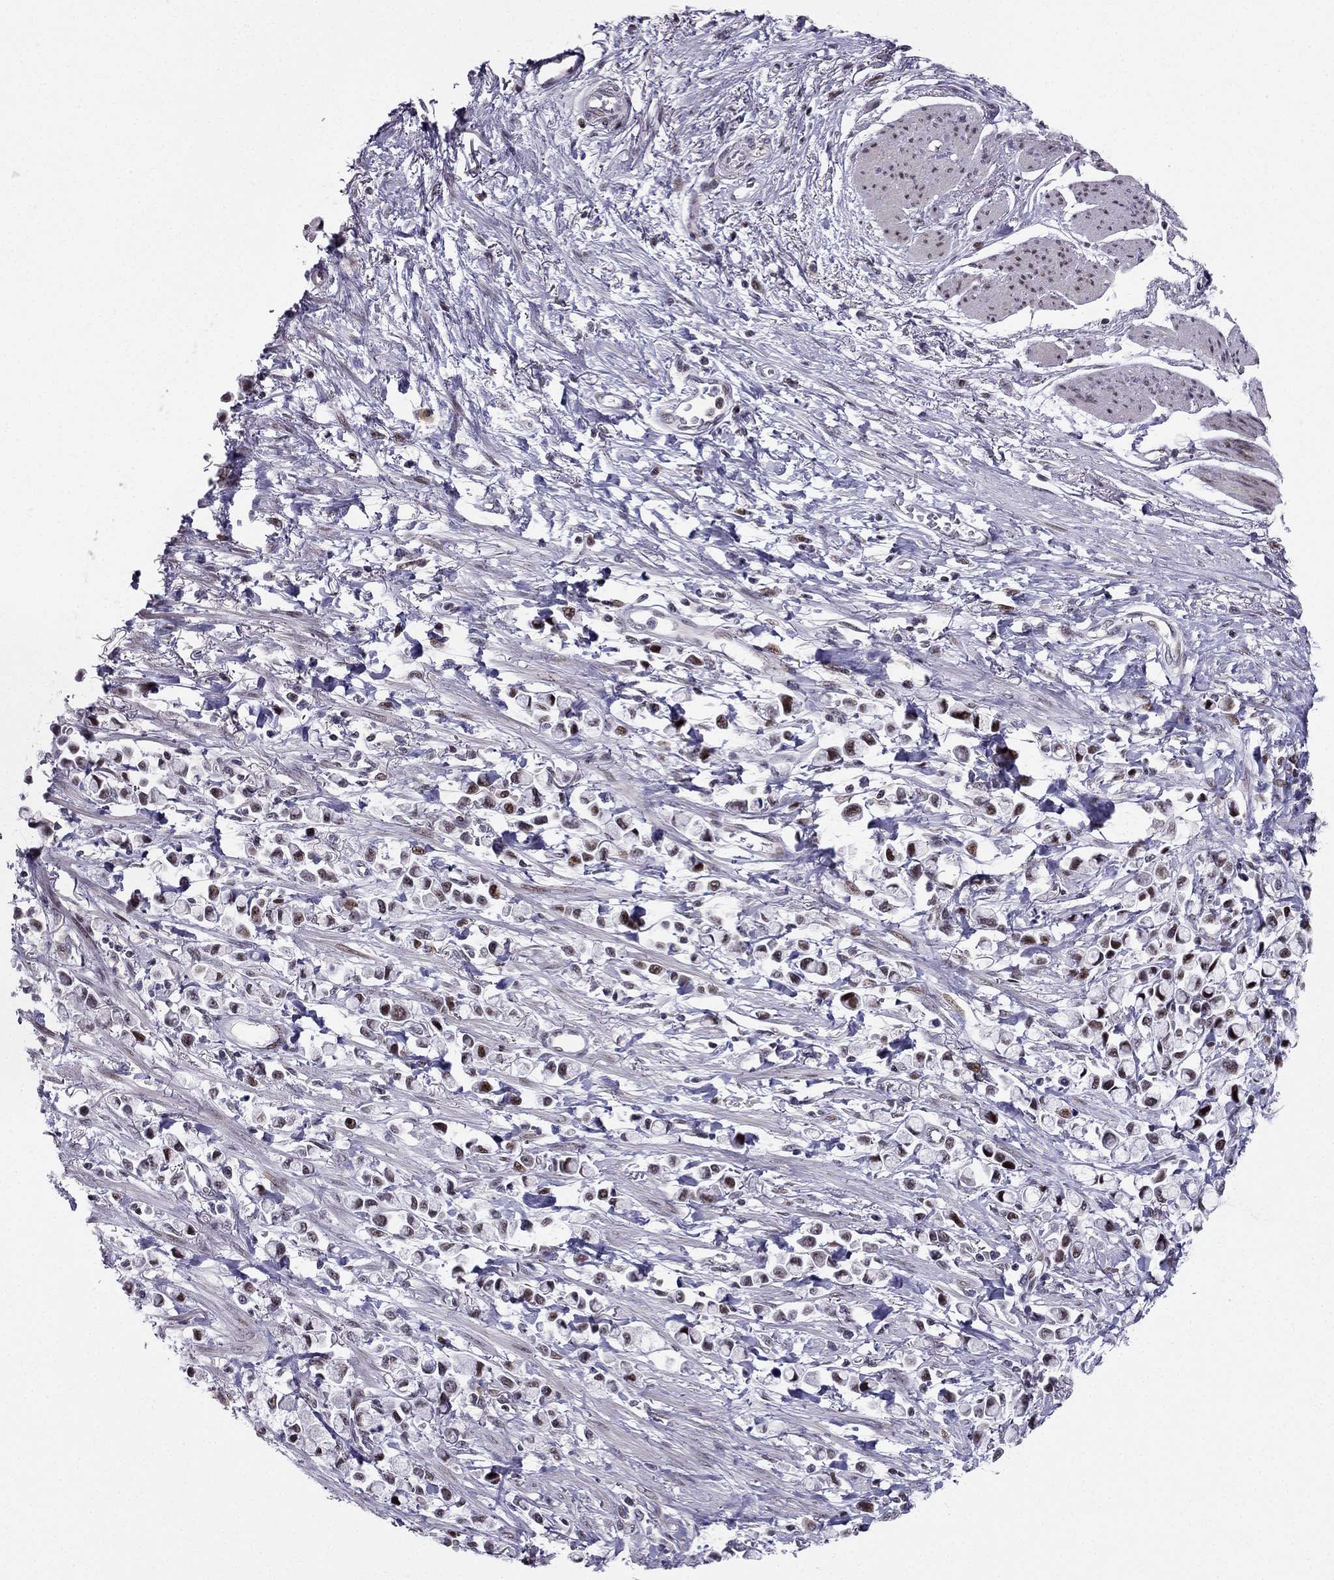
{"staining": {"intensity": "strong", "quantity": "25%-75%", "location": "nuclear"}, "tissue": "stomach cancer", "cell_type": "Tumor cells", "image_type": "cancer", "snomed": [{"axis": "morphology", "description": "Adenocarcinoma, NOS"}, {"axis": "topography", "description": "Stomach"}], "caption": "Tumor cells reveal high levels of strong nuclear positivity in approximately 25%-75% of cells in stomach cancer. The staining was performed using DAB to visualize the protein expression in brown, while the nuclei were stained in blue with hematoxylin (Magnification: 20x).", "gene": "RPRD2", "patient": {"sex": "female", "age": 81}}